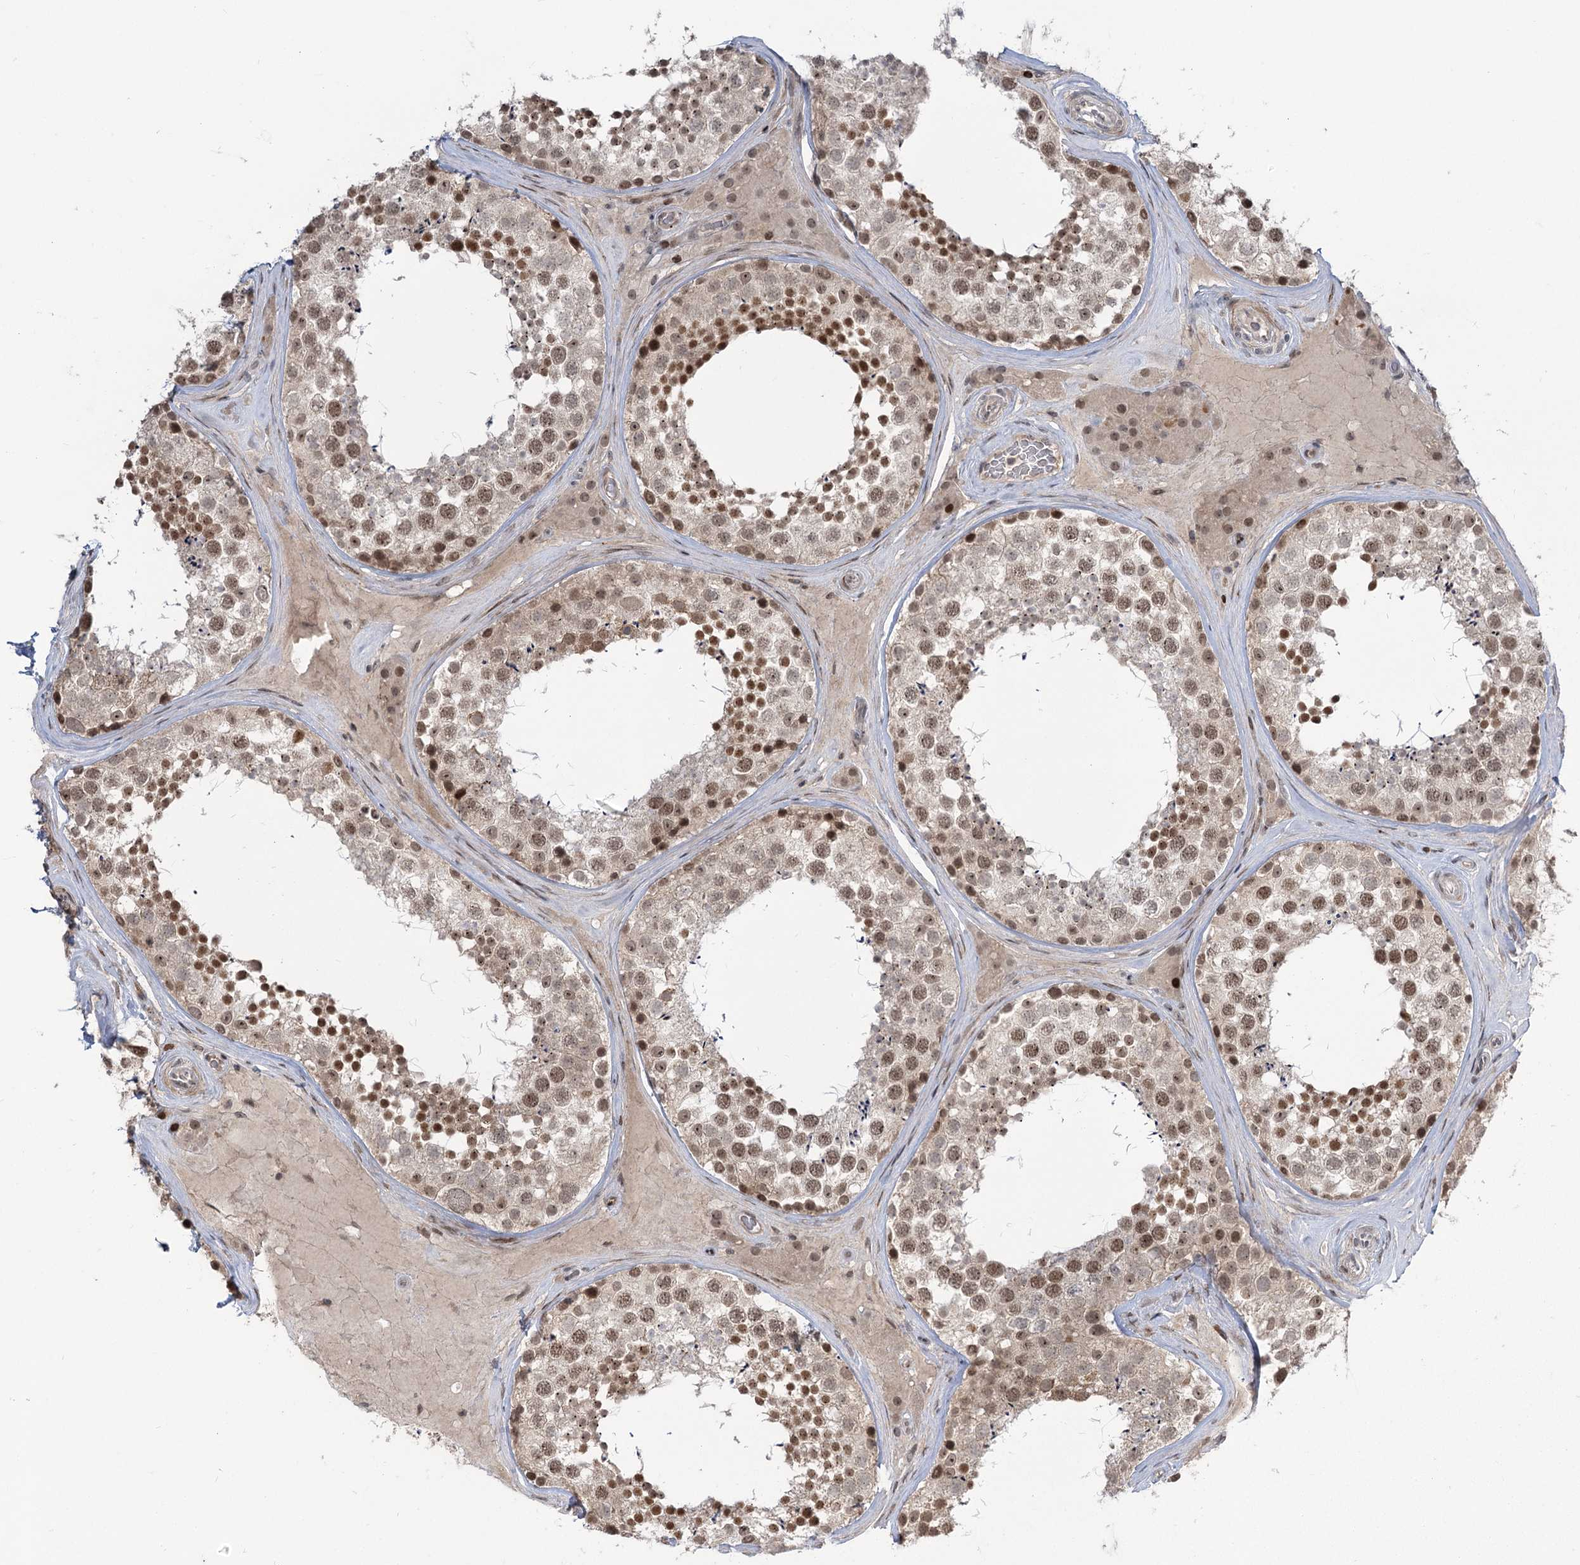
{"staining": {"intensity": "moderate", "quantity": ">75%", "location": "nuclear"}, "tissue": "testis", "cell_type": "Cells in seminiferous ducts", "image_type": "normal", "snomed": [{"axis": "morphology", "description": "Normal tissue, NOS"}, {"axis": "topography", "description": "Testis"}], "caption": "This micrograph displays benign testis stained with immunohistochemistry to label a protein in brown. The nuclear of cells in seminiferous ducts show moderate positivity for the protein. Nuclei are counter-stained blue.", "gene": "HELQ", "patient": {"sex": "male", "age": 46}}